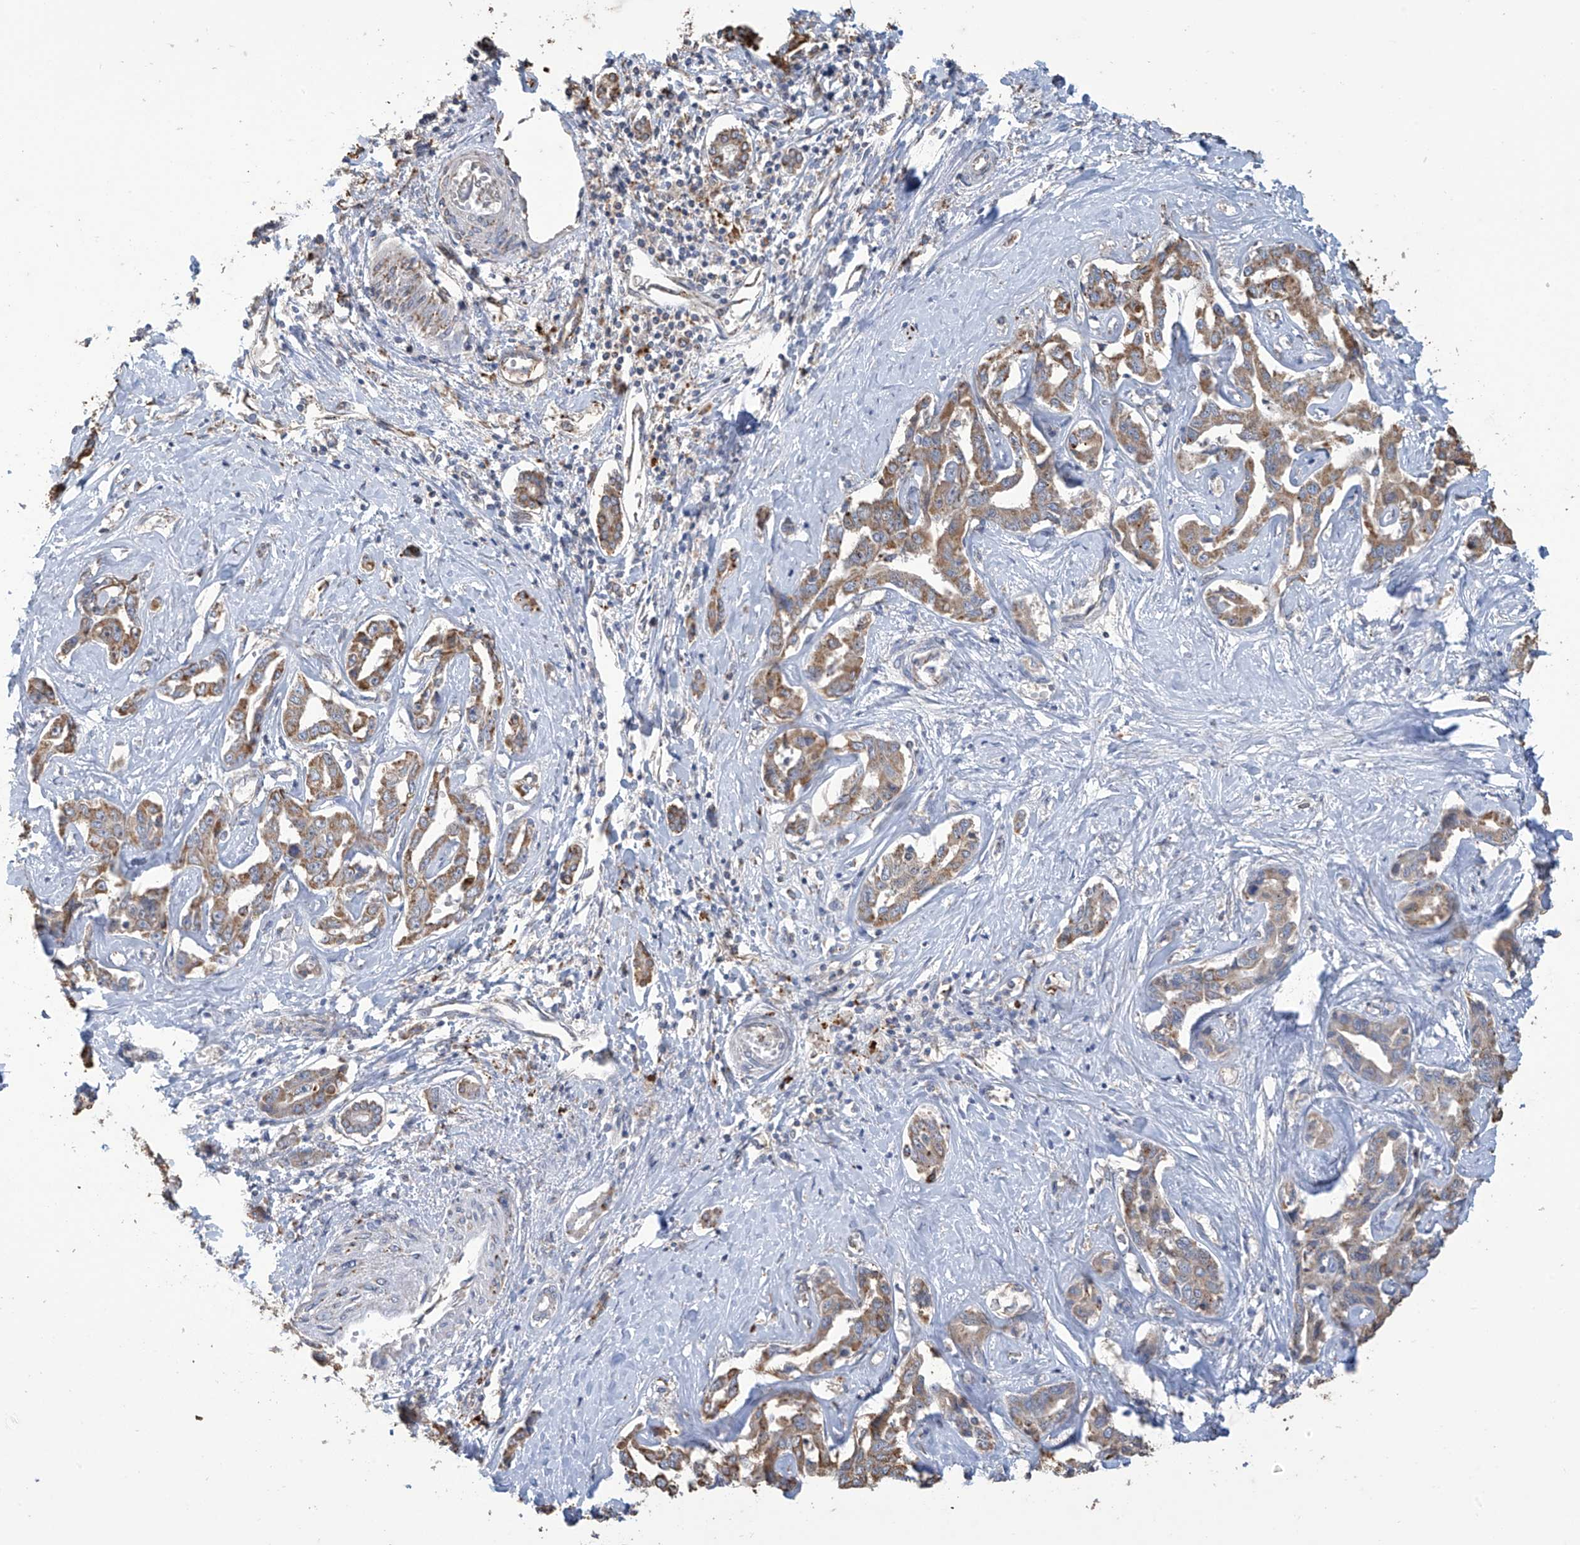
{"staining": {"intensity": "moderate", "quantity": ">75%", "location": "cytoplasmic/membranous"}, "tissue": "liver cancer", "cell_type": "Tumor cells", "image_type": "cancer", "snomed": [{"axis": "morphology", "description": "Cholangiocarcinoma"}, {"axis": "topography", "description": "Liver"}], "caption": "Liver cancer stained with DAB (3,3'-diaminobenzidine) IHC reveals medium levels of moderate cytoplasmic/membranous positivity in approximately >75% of tumor cells.", "gene": "OGT", "patient": {"sex": "male", "age": 59}}